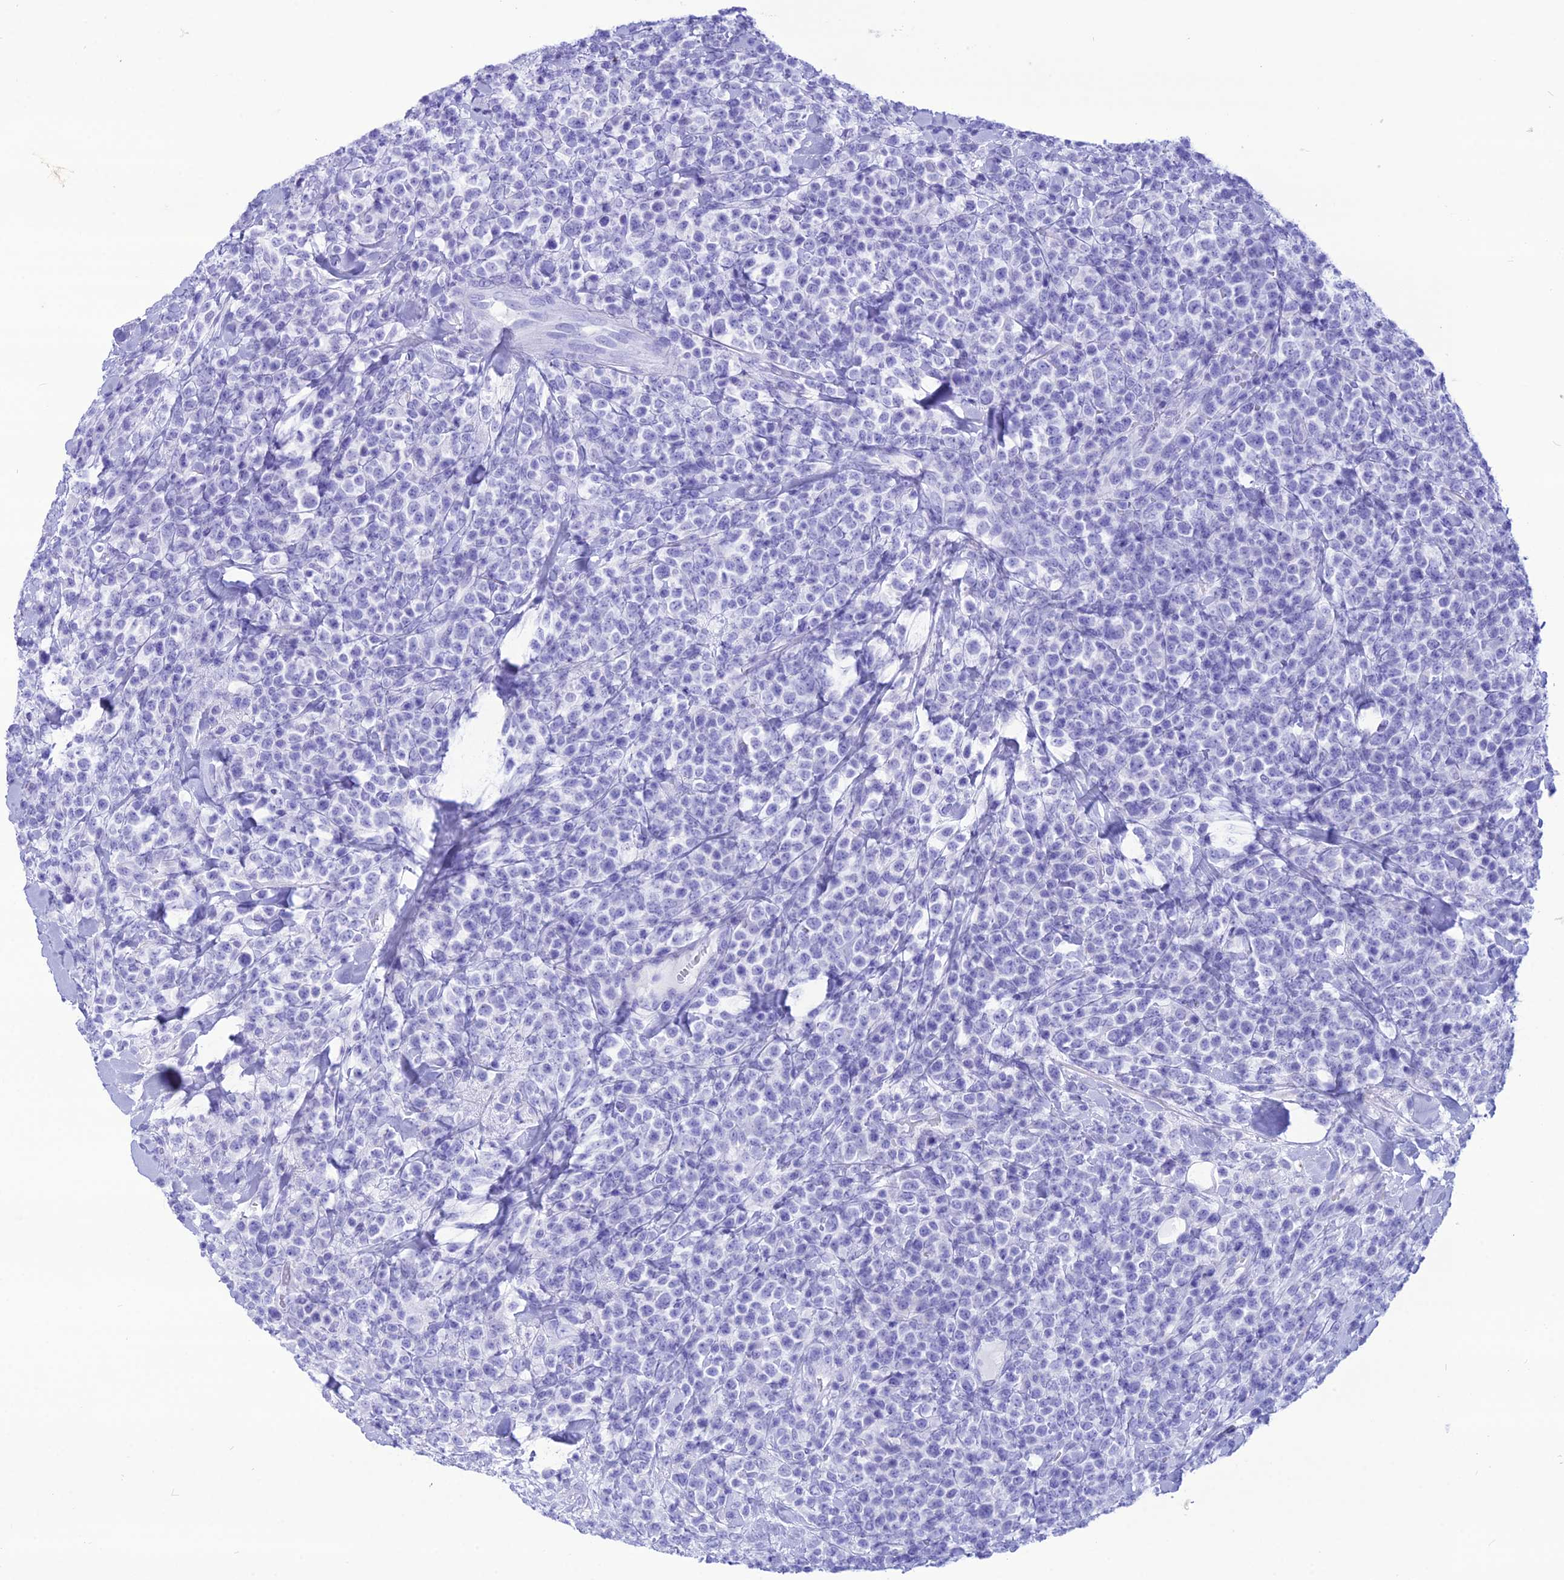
{"staining": {"intensity": "negative", "quantity": "none", "location": "none"}, "tissue": "lymphoma", "cell_type": "Tumor cells", "image_type": "cancer", "snomed": [{"axis": "morphology", "description": "Malignant lymphoma, non-Hodgkin's type, High grade"}, {"axis": "topography", "description": "Colon"}], "caption": "Immunohistochemical staining of lymphoma exhibits no significant expression in tumor cells.", "gene": "PNMA5", "patient": {"sex": "female", "age": 53}}